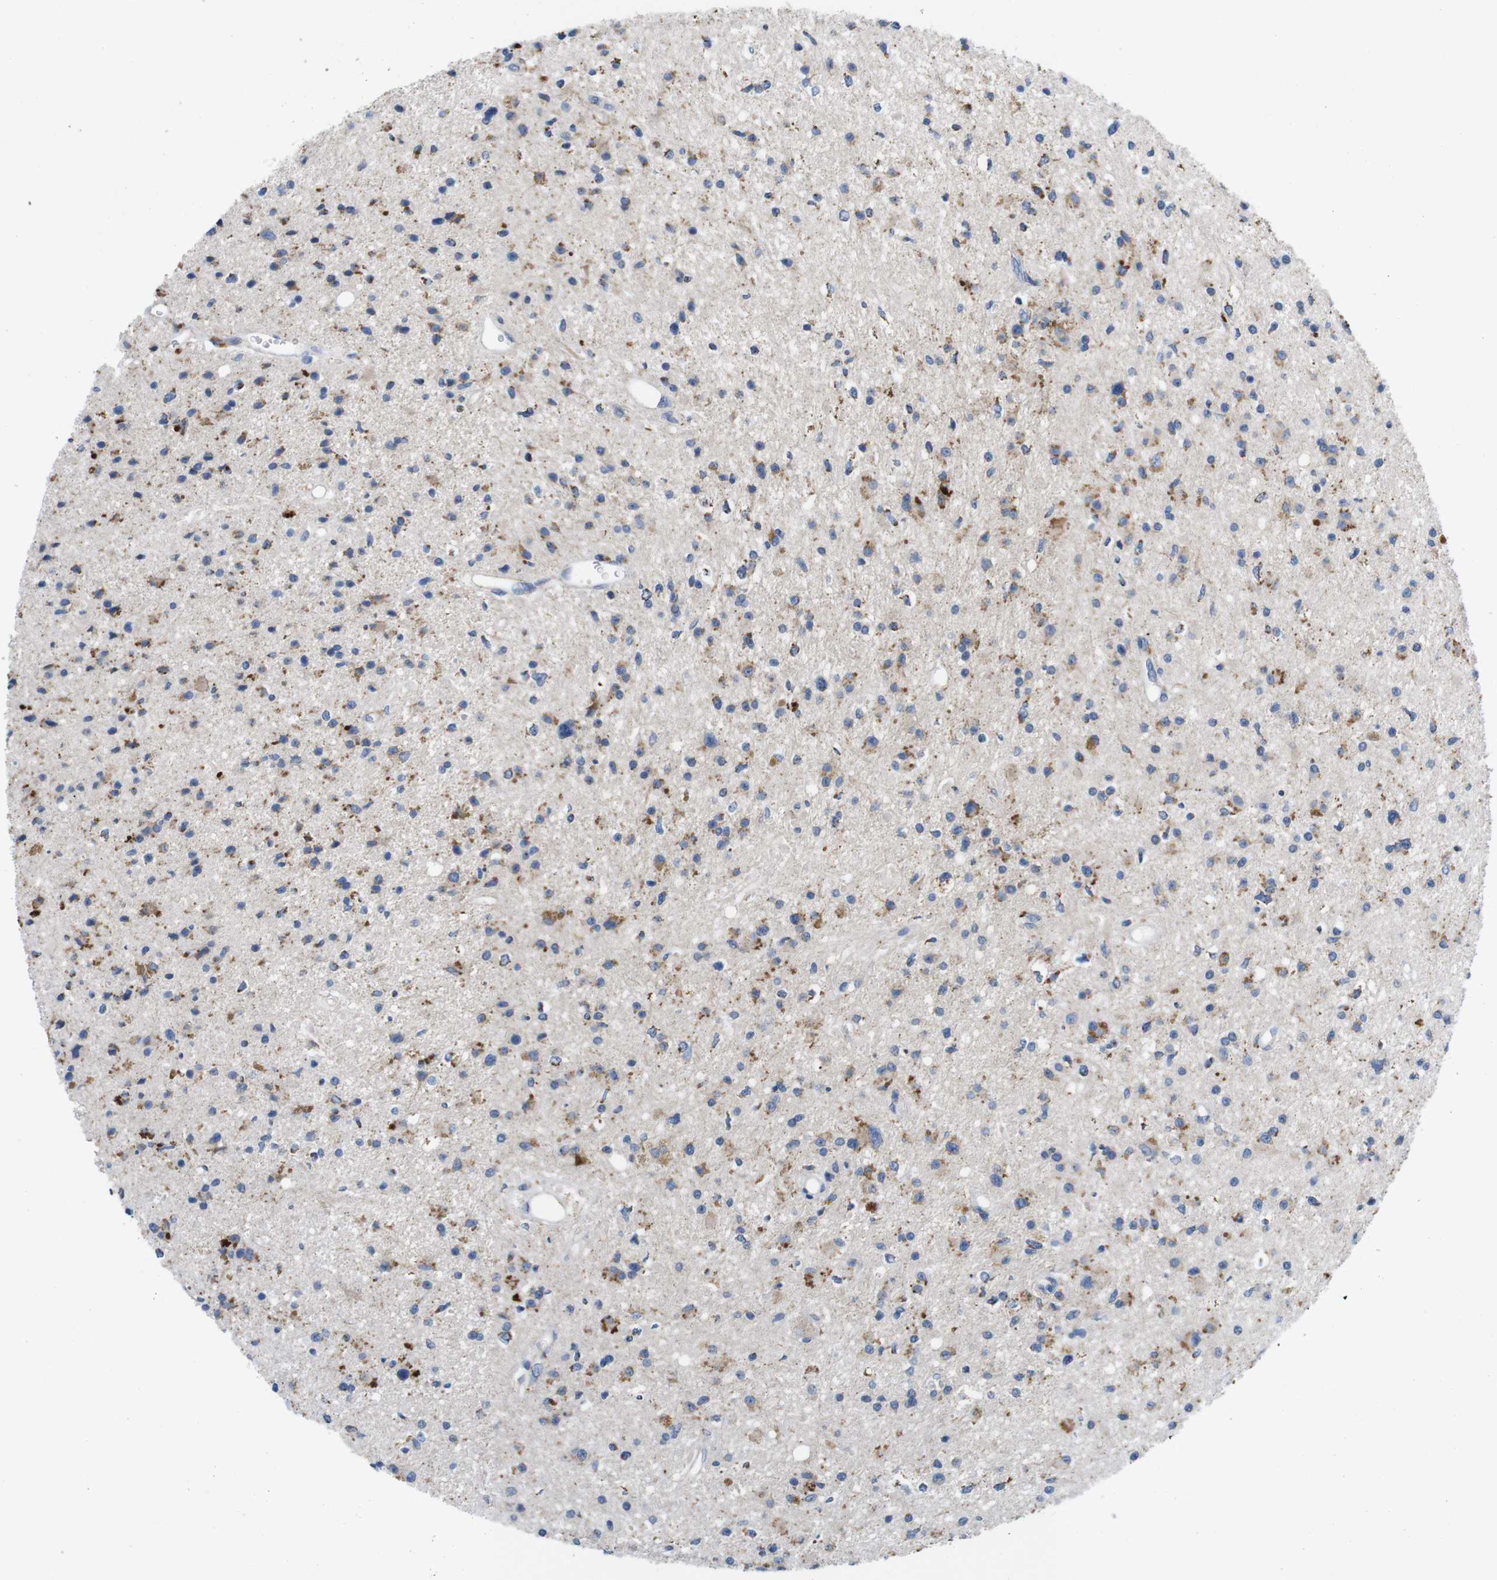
{"staining": {"intensity": "moderate", "quantity": "25%-75%", "location": "cytoplasmic/membranous"}, "tissue": "glioma", "cell_type": "Tumor cells", "image_type": "cancer", "snomed": [{"axis": "morphology", "description": "Glioma, malignant, High grade"}, {"axis": "topography", "description": "Brain"}], "caption": "This is a histology image of immunohistochemistry staining of glioma, which shows moderate positivity in the cytoplasmic/membranous of tumor cells.", "gene": "F2RL1", "patient": {"sex": "male", "age": 33}}